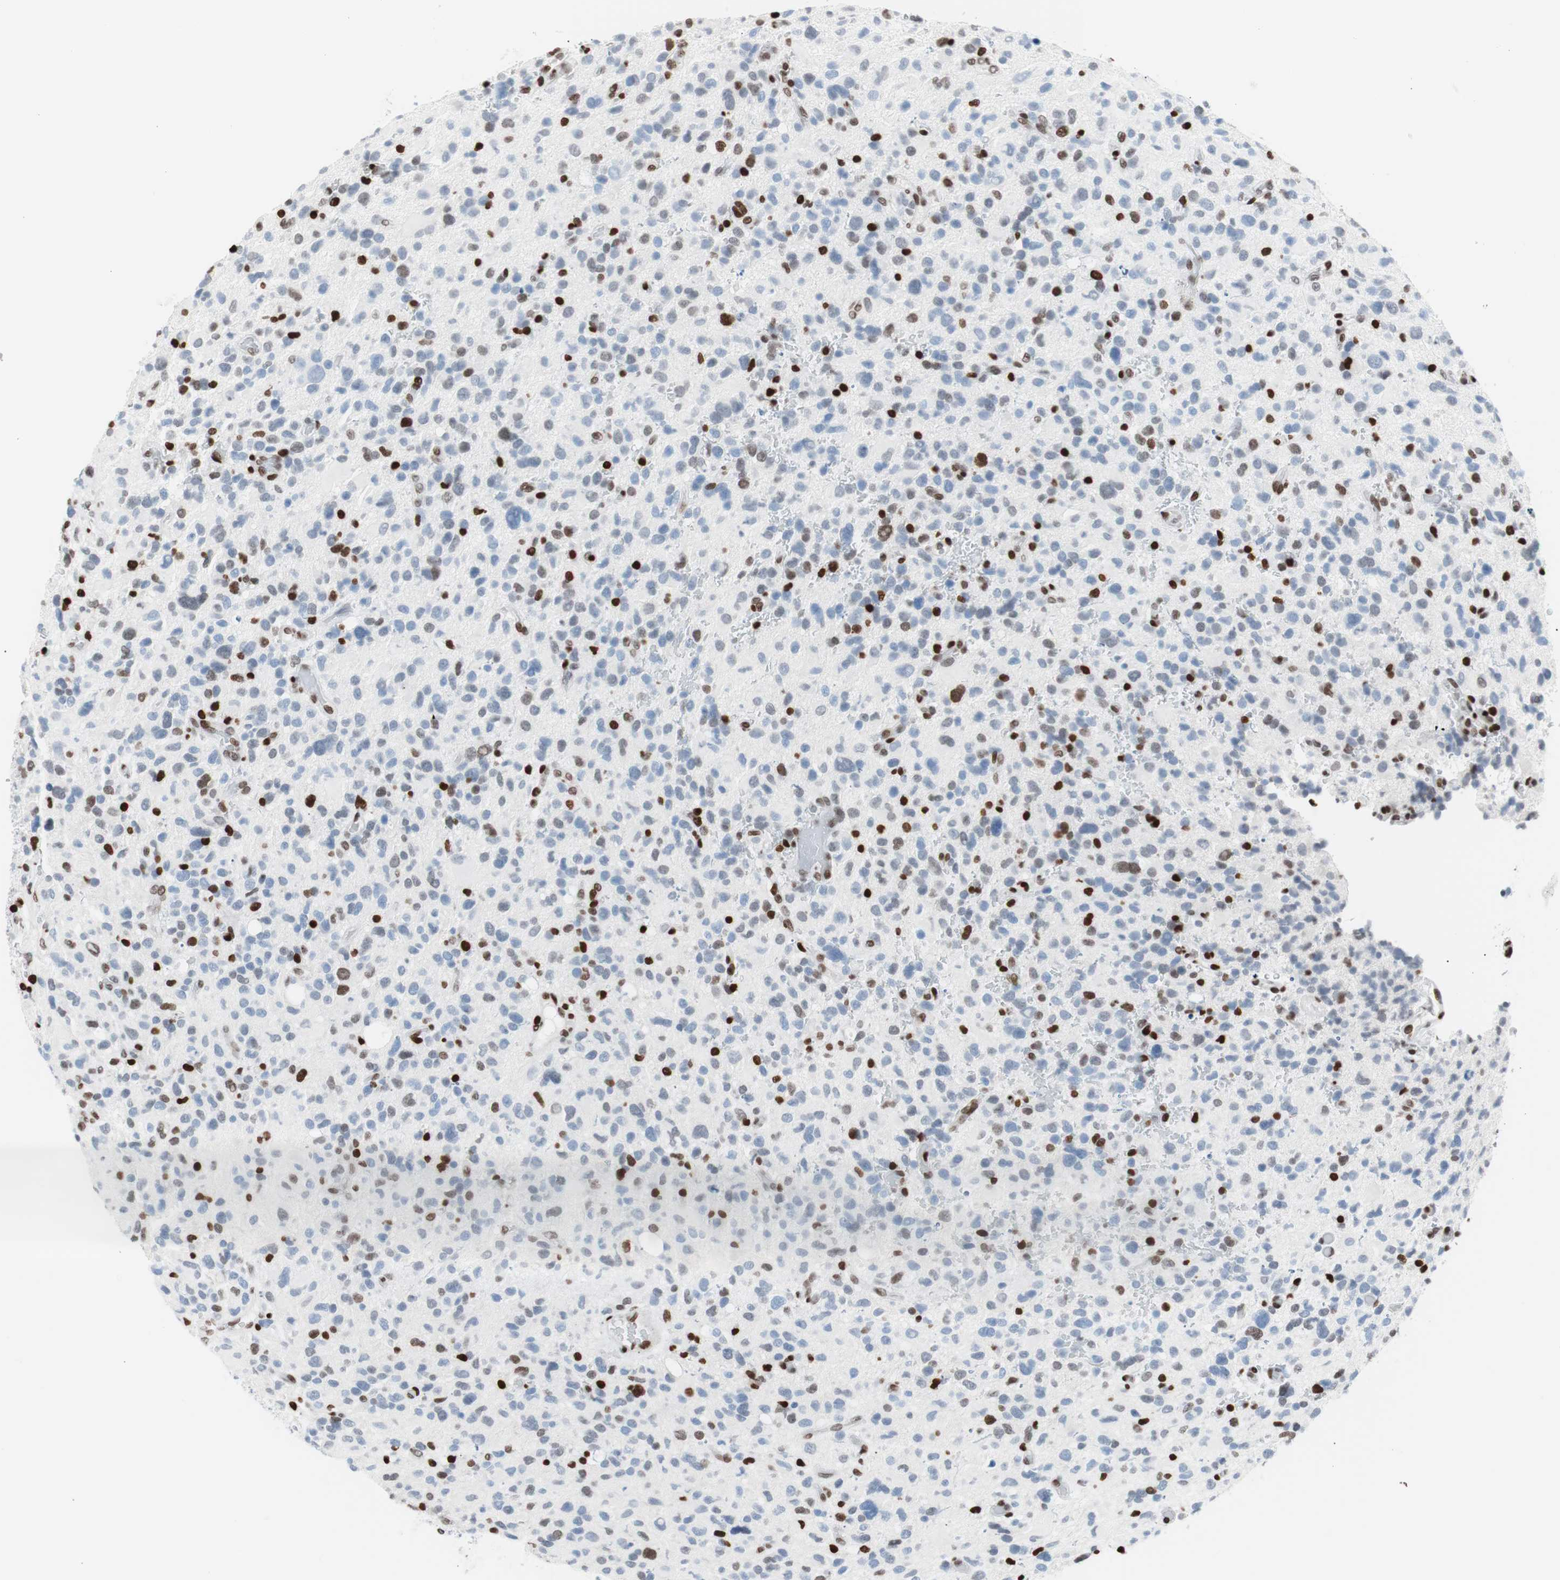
{"staining": {"intensity": "strong", "quantity": "<25%", "location": "nuclear"}, "tissue": "glioma", "cell_type": "Tumor cells", "image_type": "cancer", "snomed": [{"axis": "morphology", "description": "Glioma, malignant, High grade"}, {"axis": "topography", "description": "Brain"}], "caption": "This micrograph shows malignant glioma (high-grade) stained with IHC to label a protein in brown. The nuclear of tumor cells show strong positivity for the protein. Nuclei are counter-stained blue.", "gene": "CEBPB", "patient": {"sex": "male", "age": 48}}